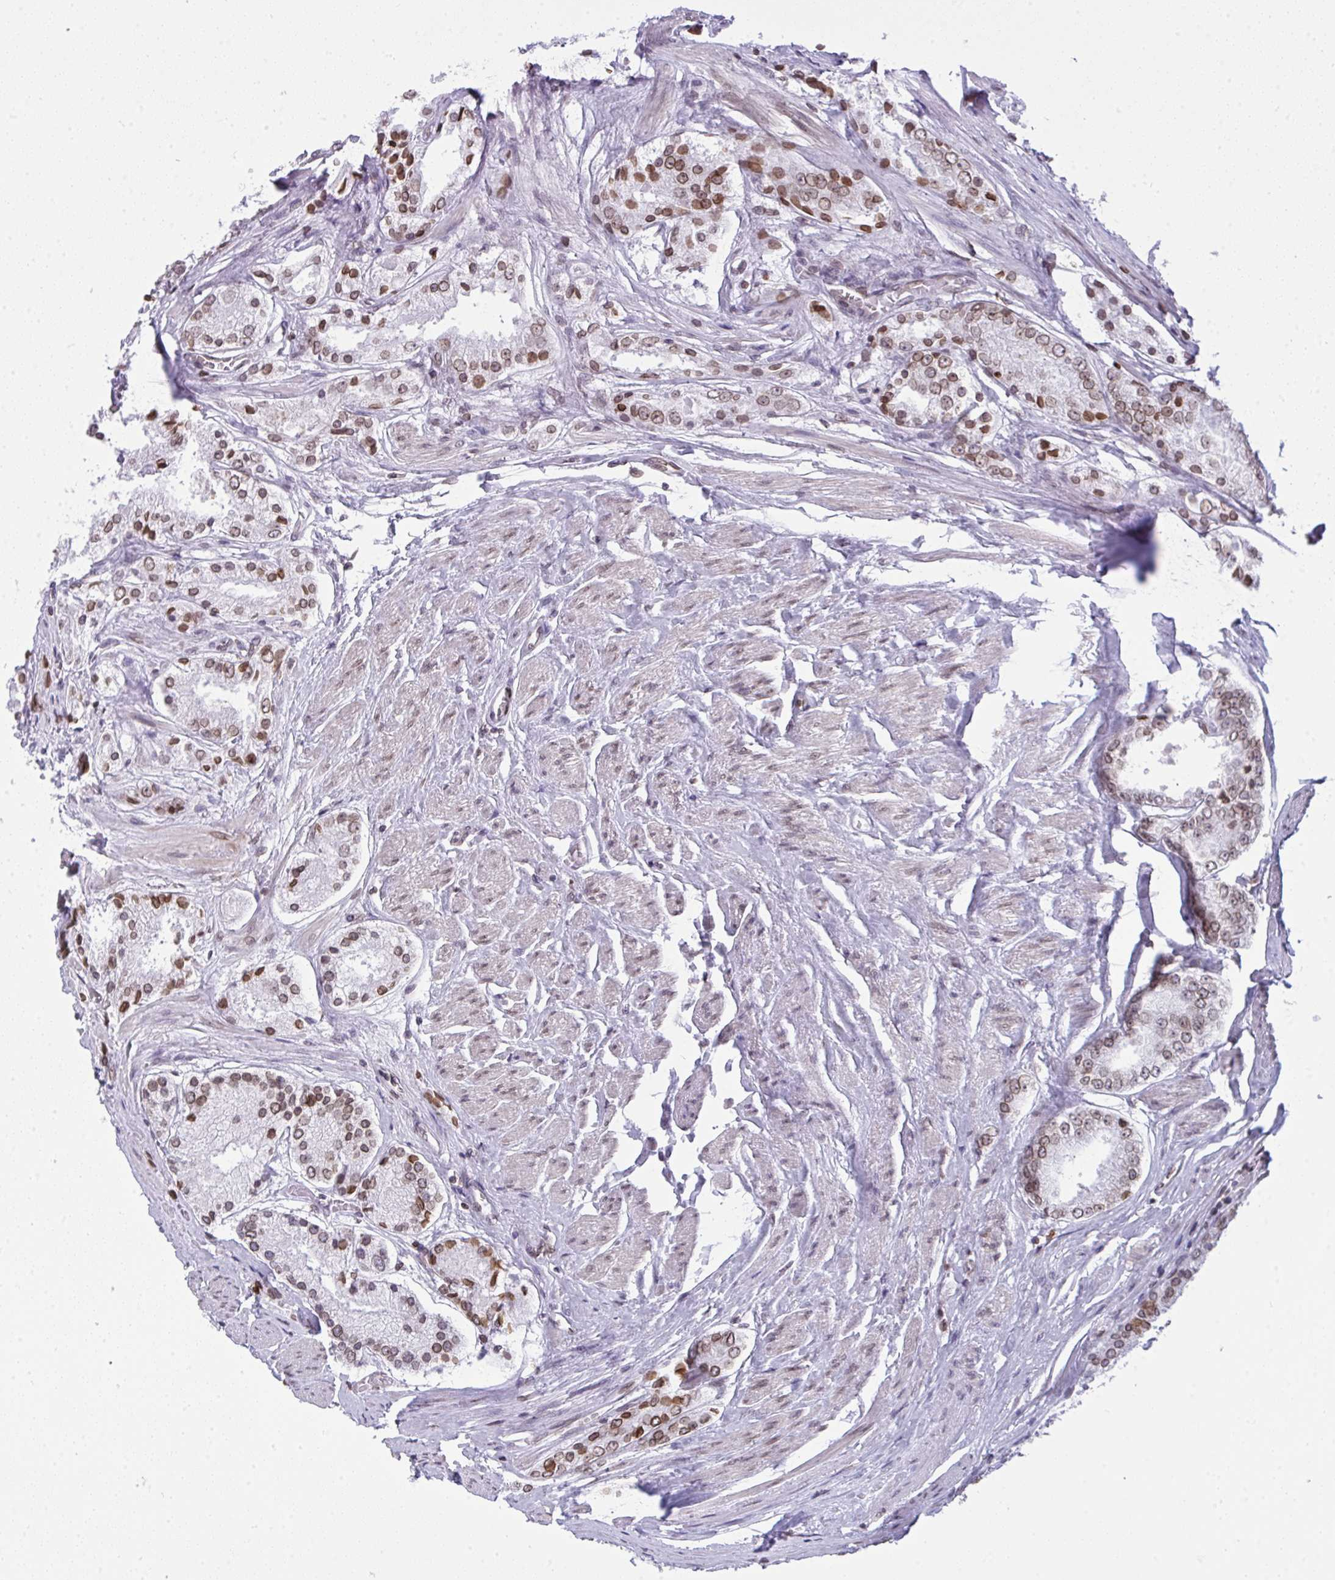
{"staining": {"intensity": "moderate", "quantity": ">75%", "location": "cytoplasmic/membranous,nuclear"}, "tissue": "prostate cancer", "cell_type": "Tumor cells", "image_type": "cancer", "snomed": [{"axis": "morphology", "description": "Adenocarcinoma, High grade"}, {"axis": "topography", "description": "Prostate"}], "caption": "Moderate cytoplasmic/membranous and nuclear protein staining is seen in approximately >75% of tumor cells in prostate high-grade adenocarcinoma.", "gene": "LMNB2", "patient": {"sex": "male", "age": 67}}